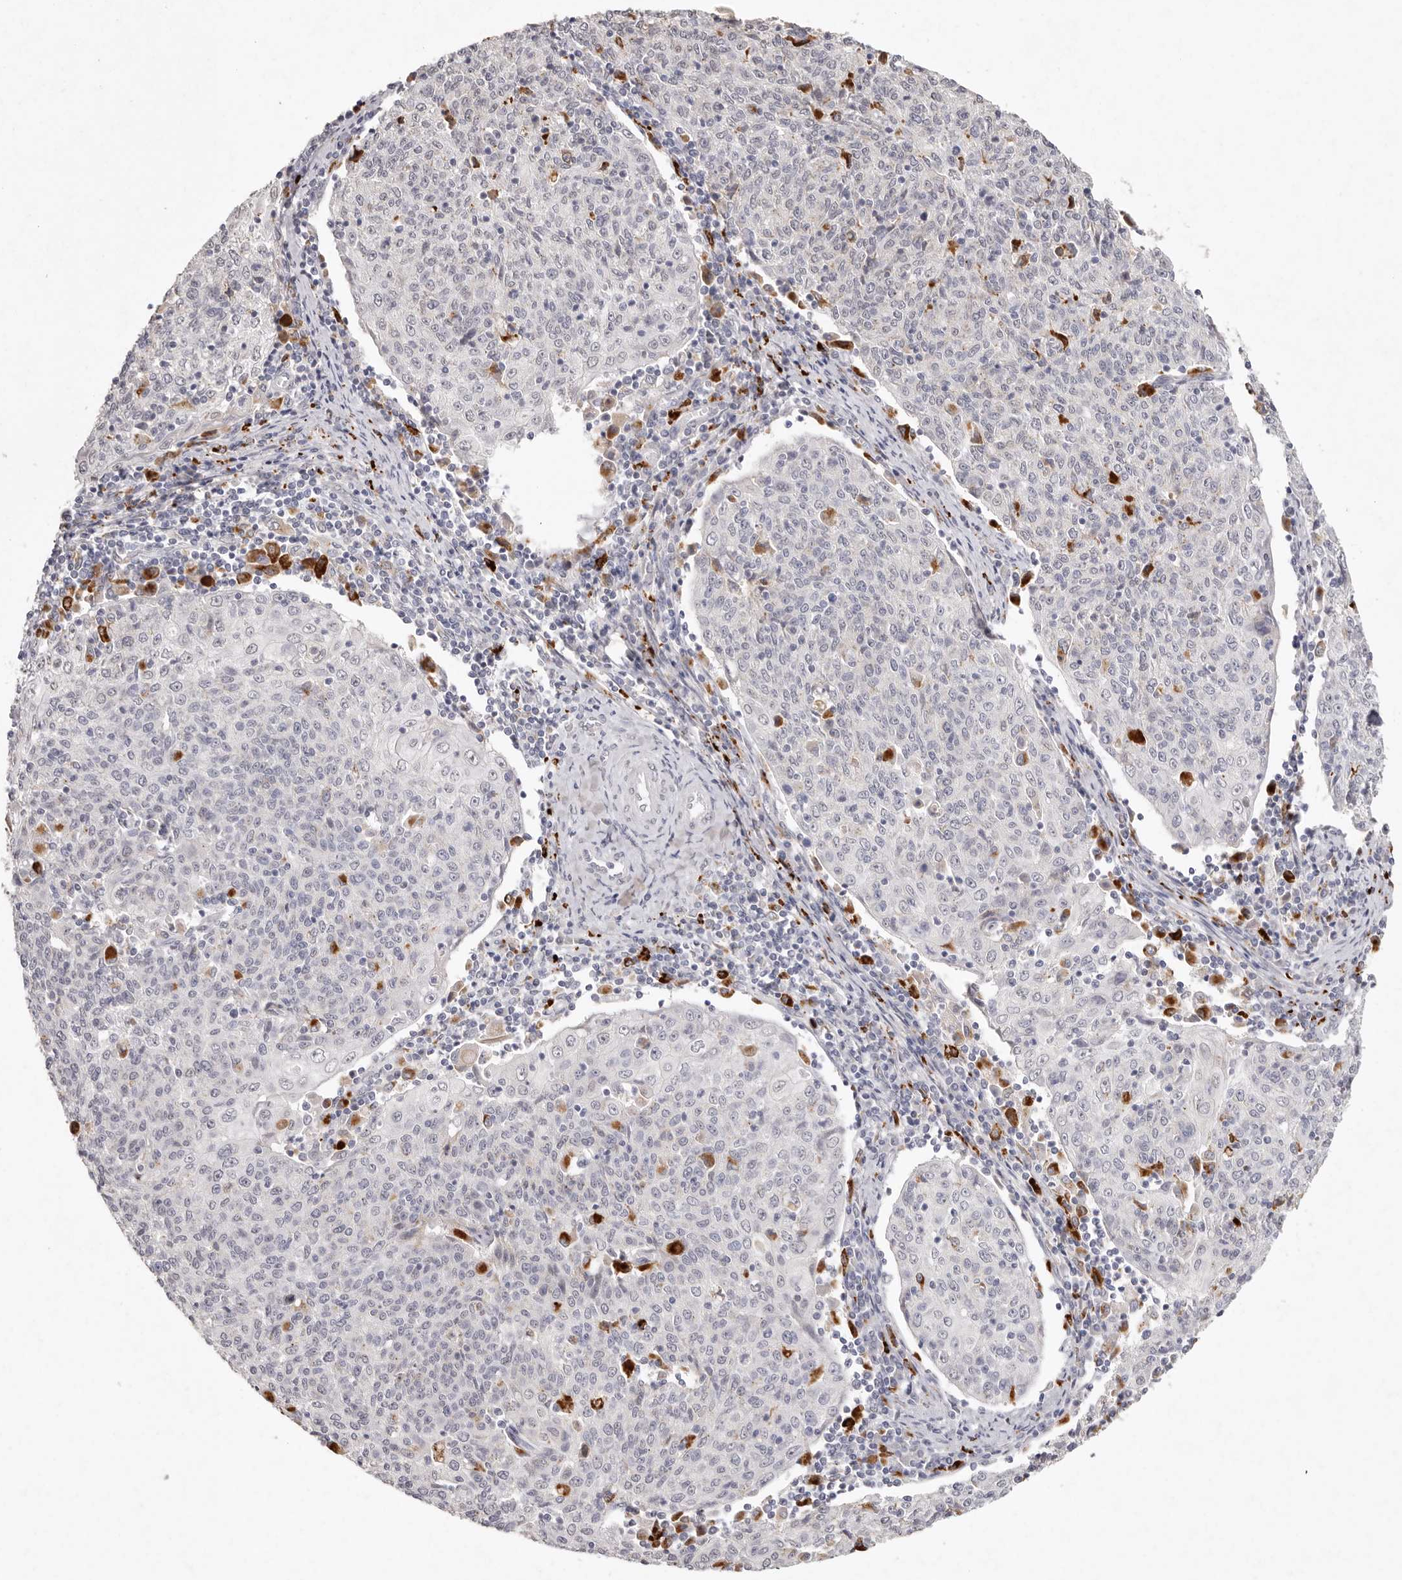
{"staining": {"intensity": "negative", "quantity": "none", "location": "none"}, "tissue": "cervical cancer", "cell_type": "Tumor cells", "image_type": "cancer", "snomed": [{"axis": "morphology", "description": "Squamous cell carcinoma, NOS"}, {"axis": "topography", "description": "Cervix"}], "caption": "This image is of cervical cancer stained with IHC to label a protein in brown with the nuclei are counter-stained blue. There is no staining in tumor cells. (Stains: DAB (3,3'-diaminobenzidine) IHC with hematoxylin counter stain, Microscopy: brightfield microscopy at high magnification).", "gene": "FAM185A", "patient": {"sex": "female", "age": 48}}